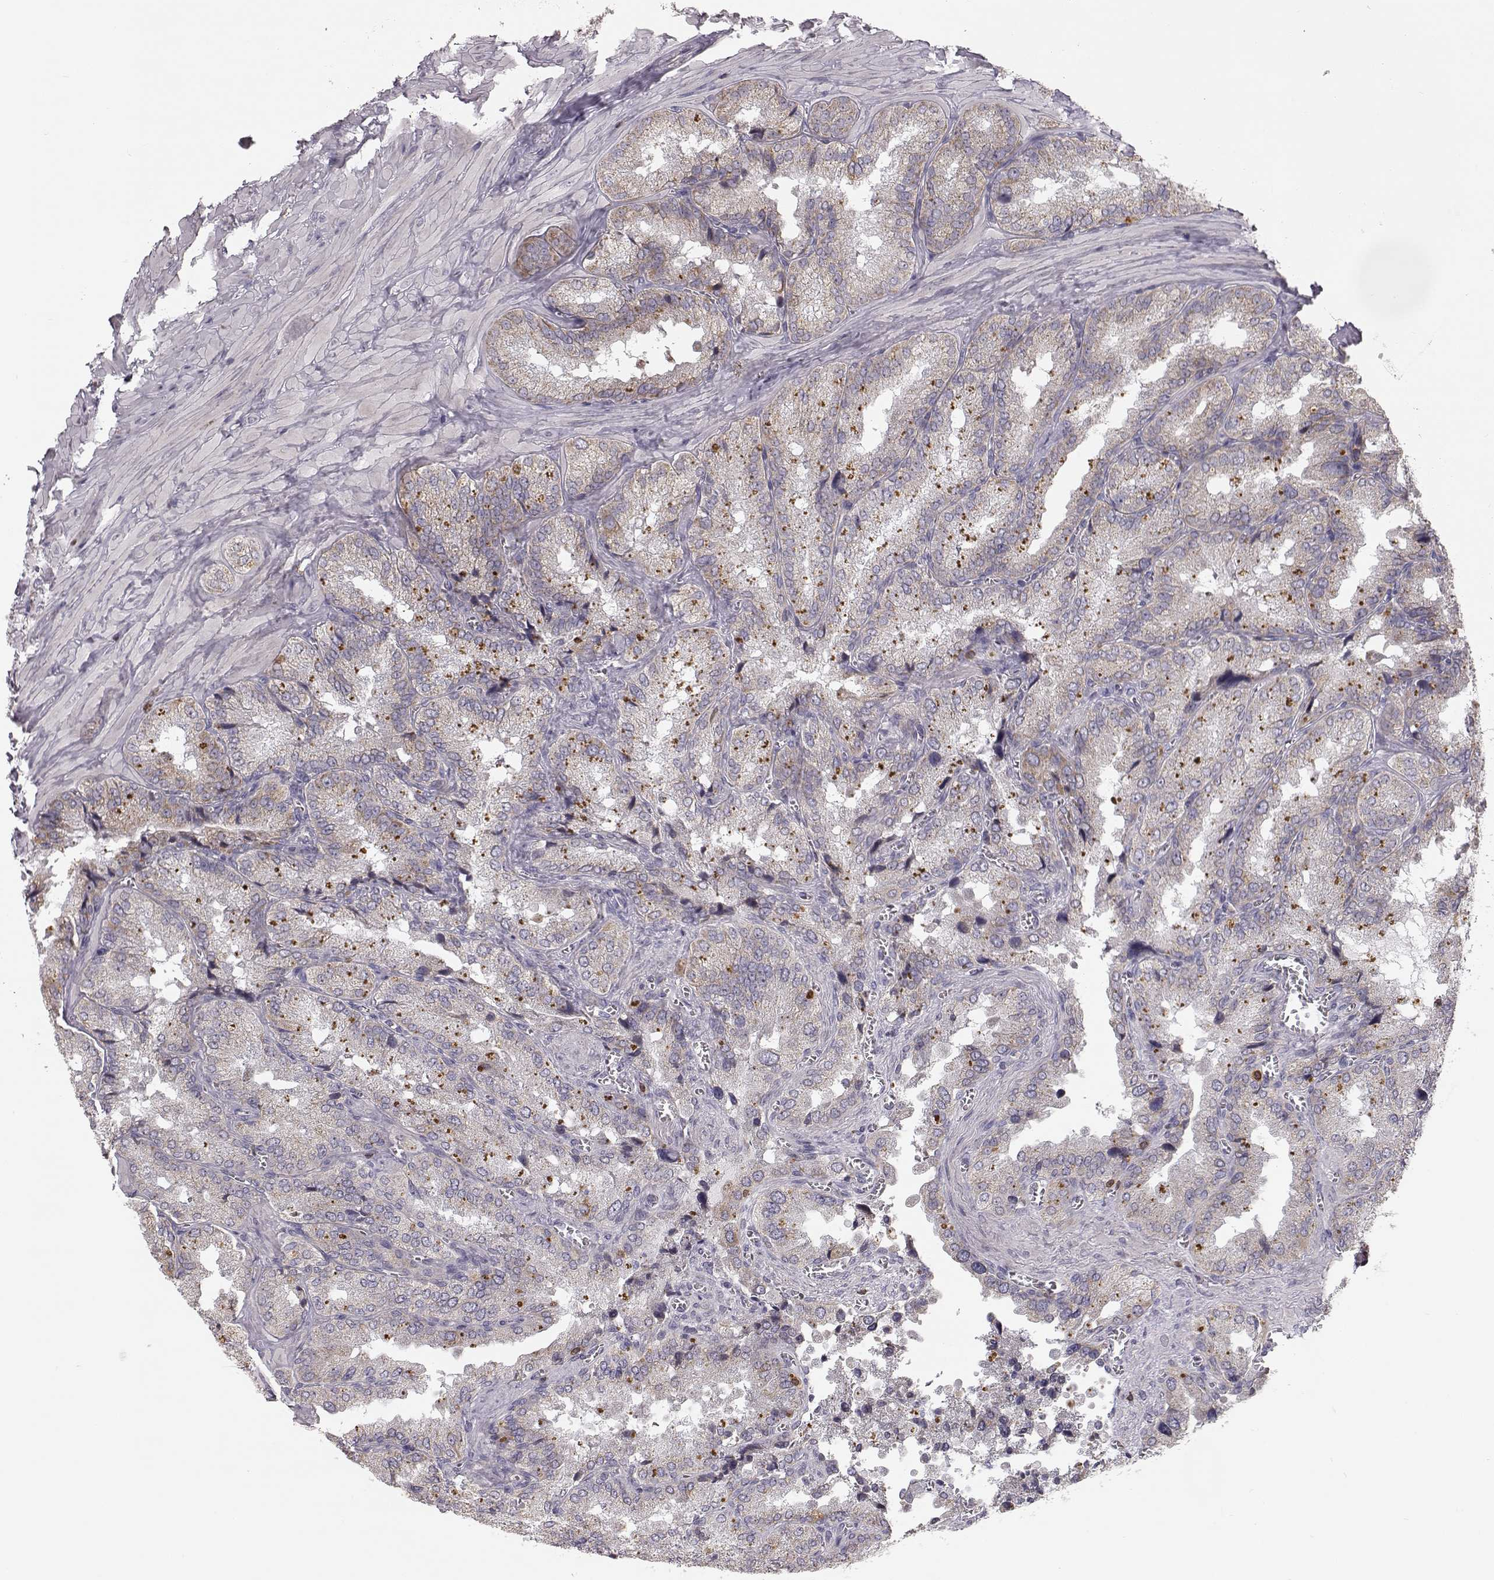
{"staining": {"intensity": "weak", "quantity": "25%-75%", "location": "cytoplasmic/membranous"}, "tissue": "seminal vesicle", "cell_type": "Glandular cells", "image_type": "normal", "snomed": [{"axis": "morphology", "description": "Normal tissue, NOS"}, {"axis": "topography", "description": "Seminal veicle"}], "caption": "Immunohistochemistry (IHC) of normal seminal vesicle shows low levels of weak cytoplasmic/membranous positivity in about 25%-75% of glandular cells.", "gene": "GRAP2", "patient": {"sex": "male", "age": 37}}